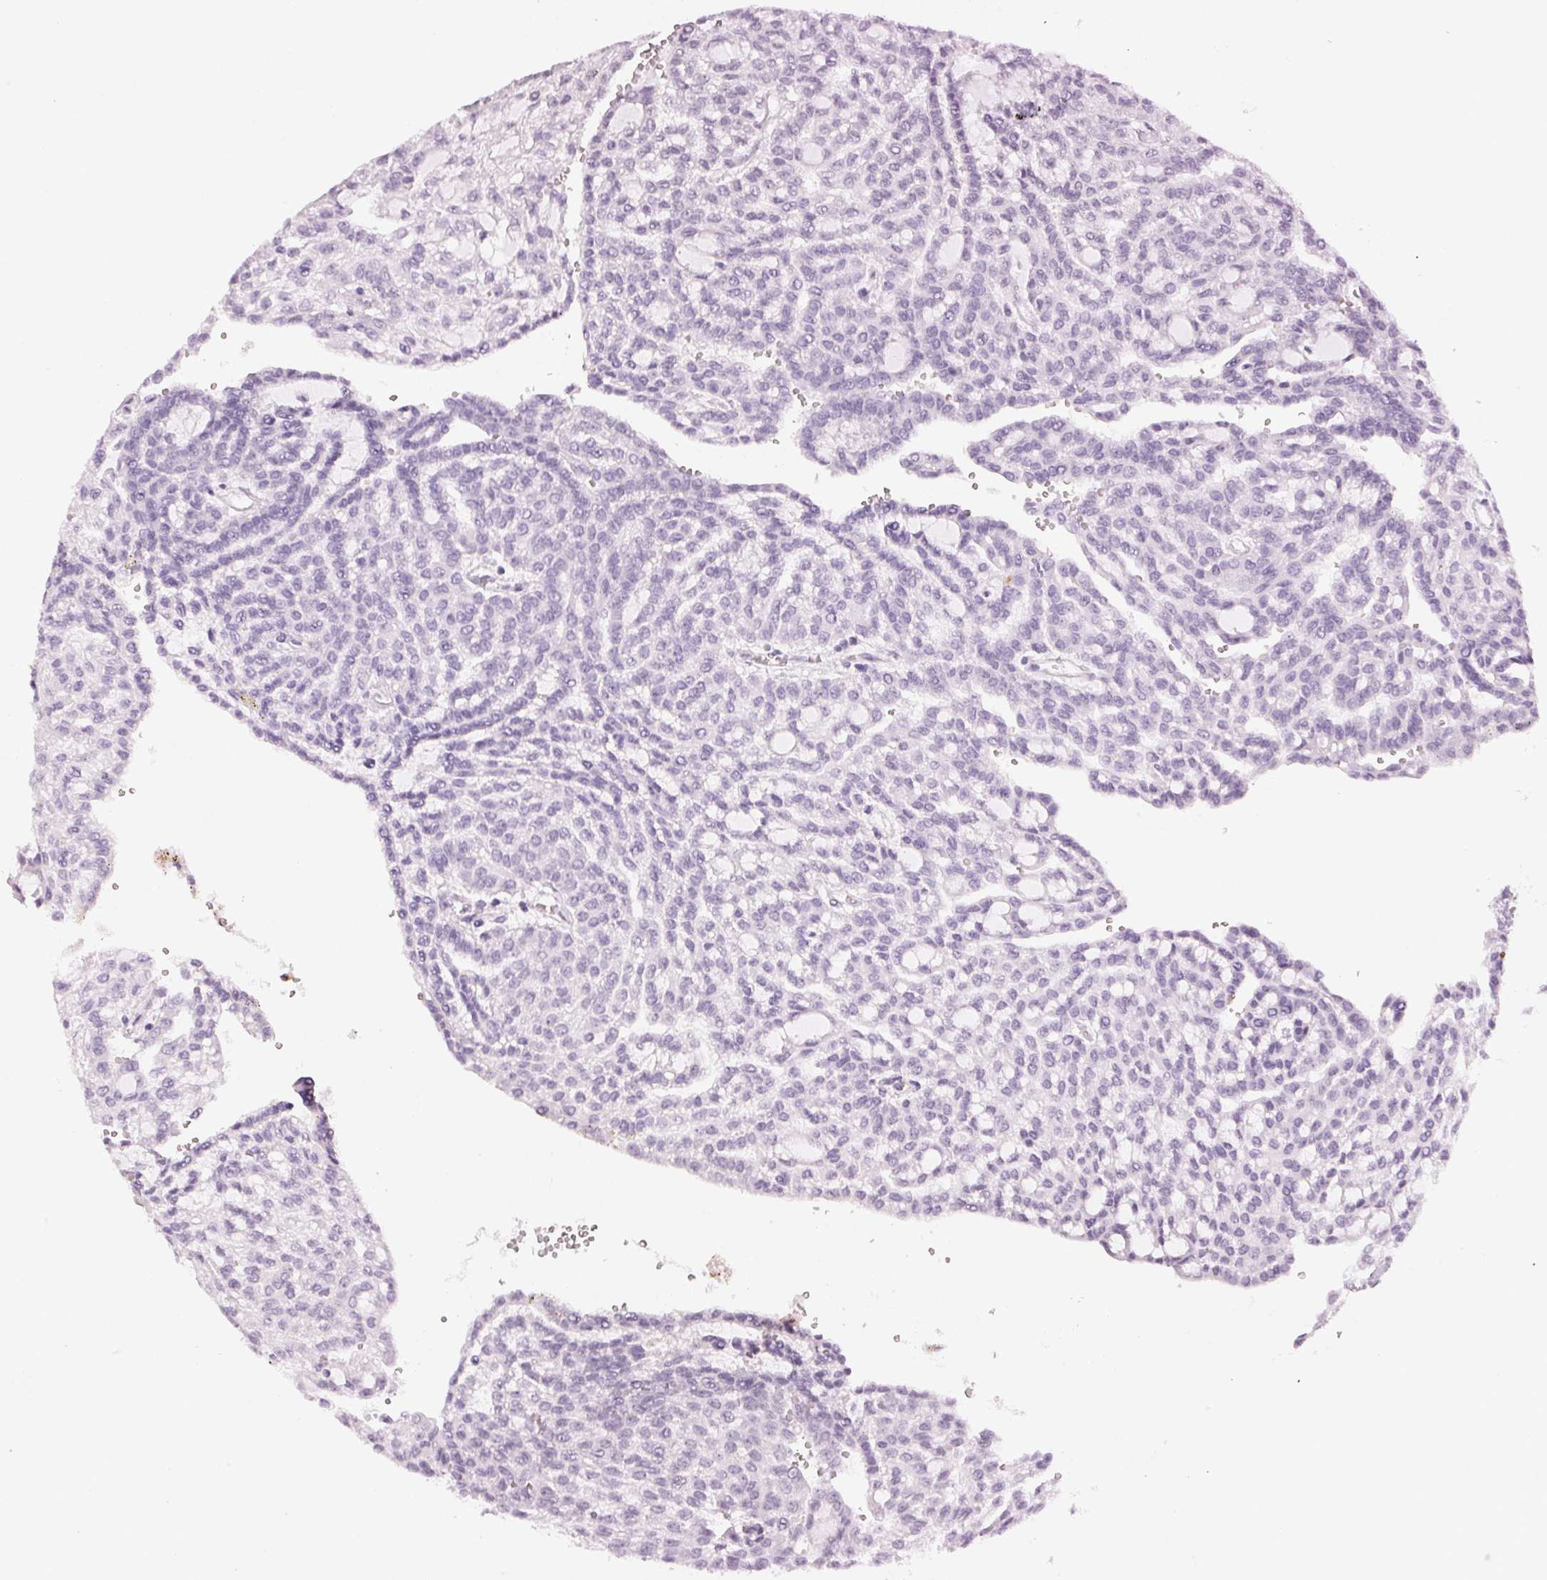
{"staining": {"intensity": "negative", "quantity": "none", "location": "none"}, "tissue": "renal cancer", "cell_type": "Tumor cells", "image_type": "cancer", "snomed": [{"axis": "morphology", "description": "Adenocarcinoma, NOS"}, {"axis": "topography", "description": "Kidney"}], "caption": "Tumor cells are negative for brown protein staining in renal cancer. Brightfield microscopy of immunohistochemistry (IHC) stained with DAB (brown) and hematoxylin (blue), captured at high magnification.", "gene": "MPO", "patient": {"sex": "male", "age": 63}}